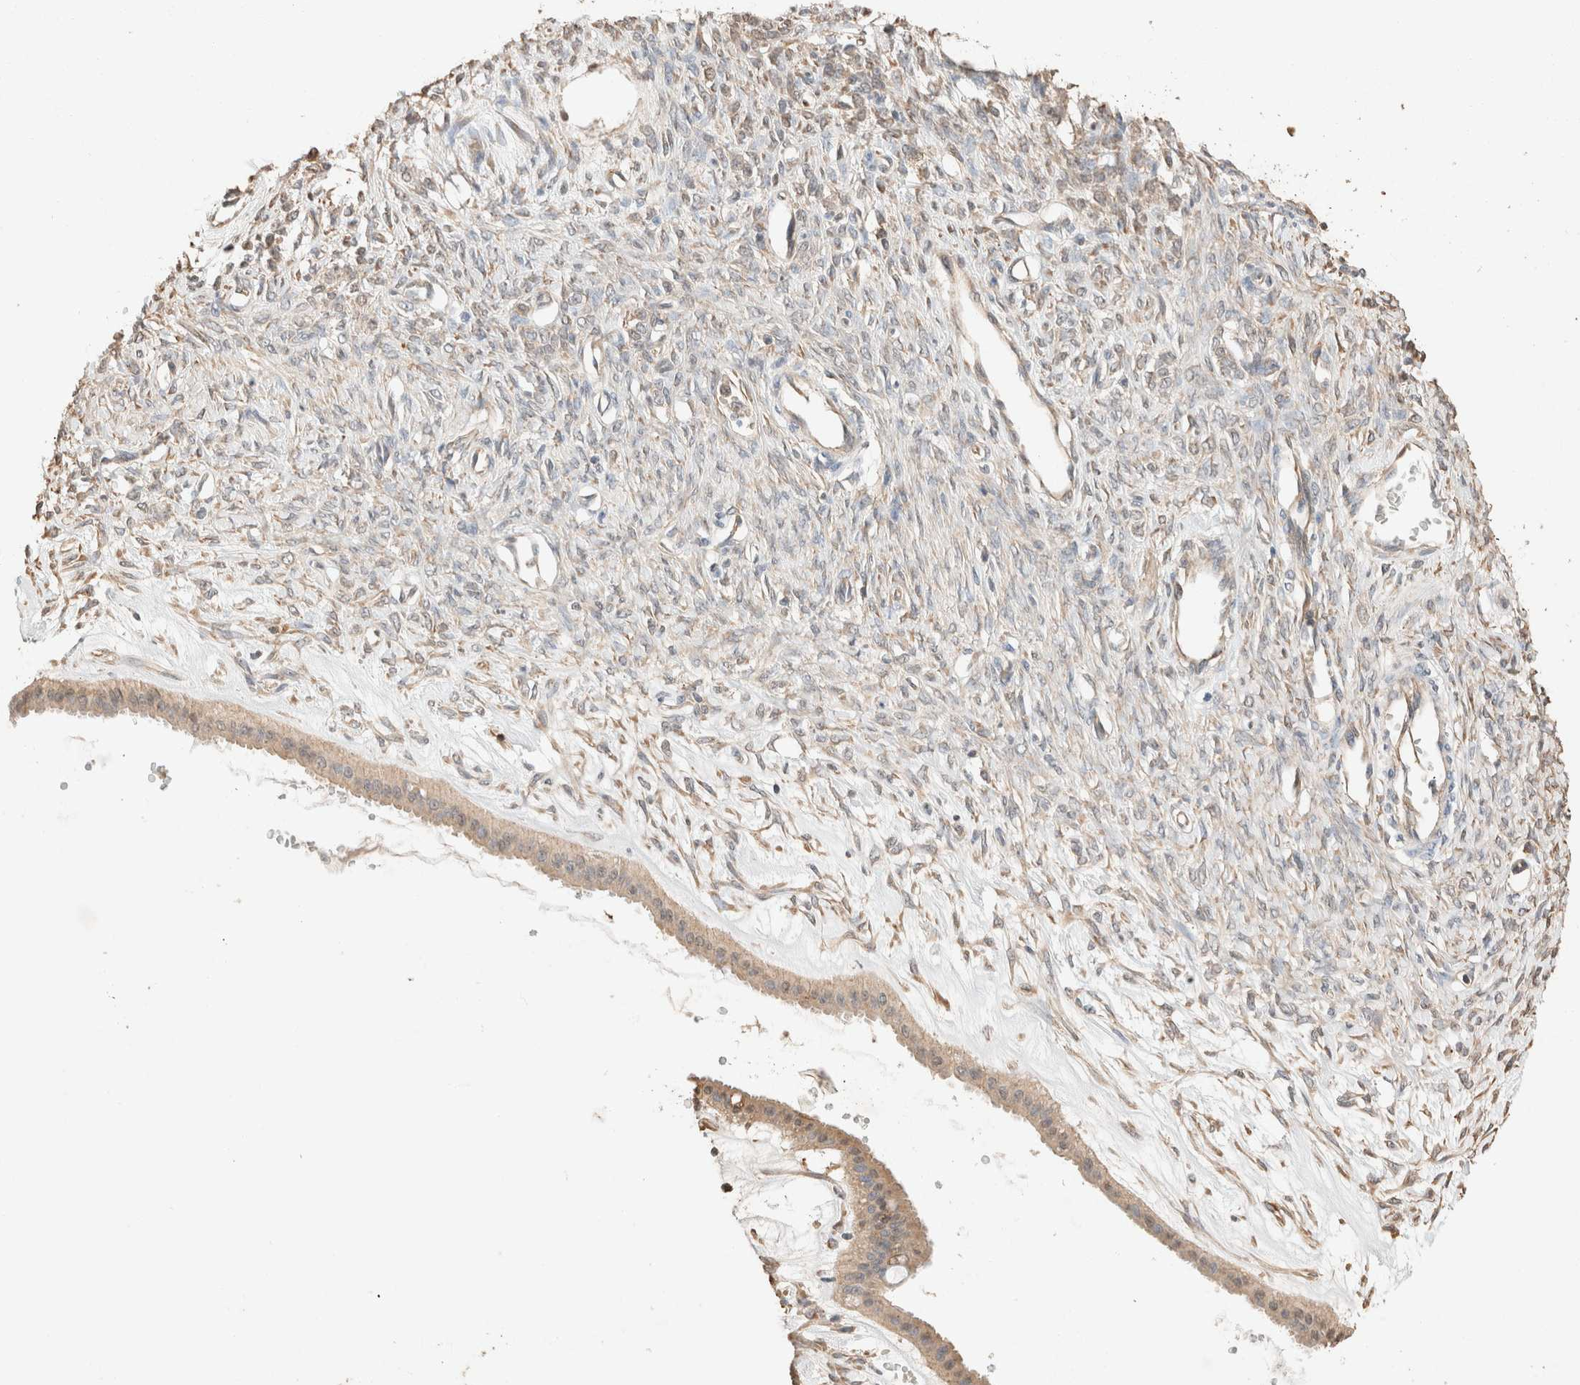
{"staining": {"intensity": "weak", "quantity": ">75%", "location": "cytoplasmic/membranous"}, "tissue": "ovarian cancer", "cell_type": "Tumor cells", "image_type": "cancer", "snomed": [{"axis": "morphology", "description": "Cystadenocarcinoma, mucinous, NOS"}, {"axis": "topography", "description": "Ovary"}], "caption": "There is low levels of weak cytoplasmic/membranous staining in tumor cells of ovarian mucinous cystadenocarcinoma, as demonstrated by immunohistochemical staining (brown color).", "gene": "TUBD1", "patient": {"sex": "female", "age": 73}}